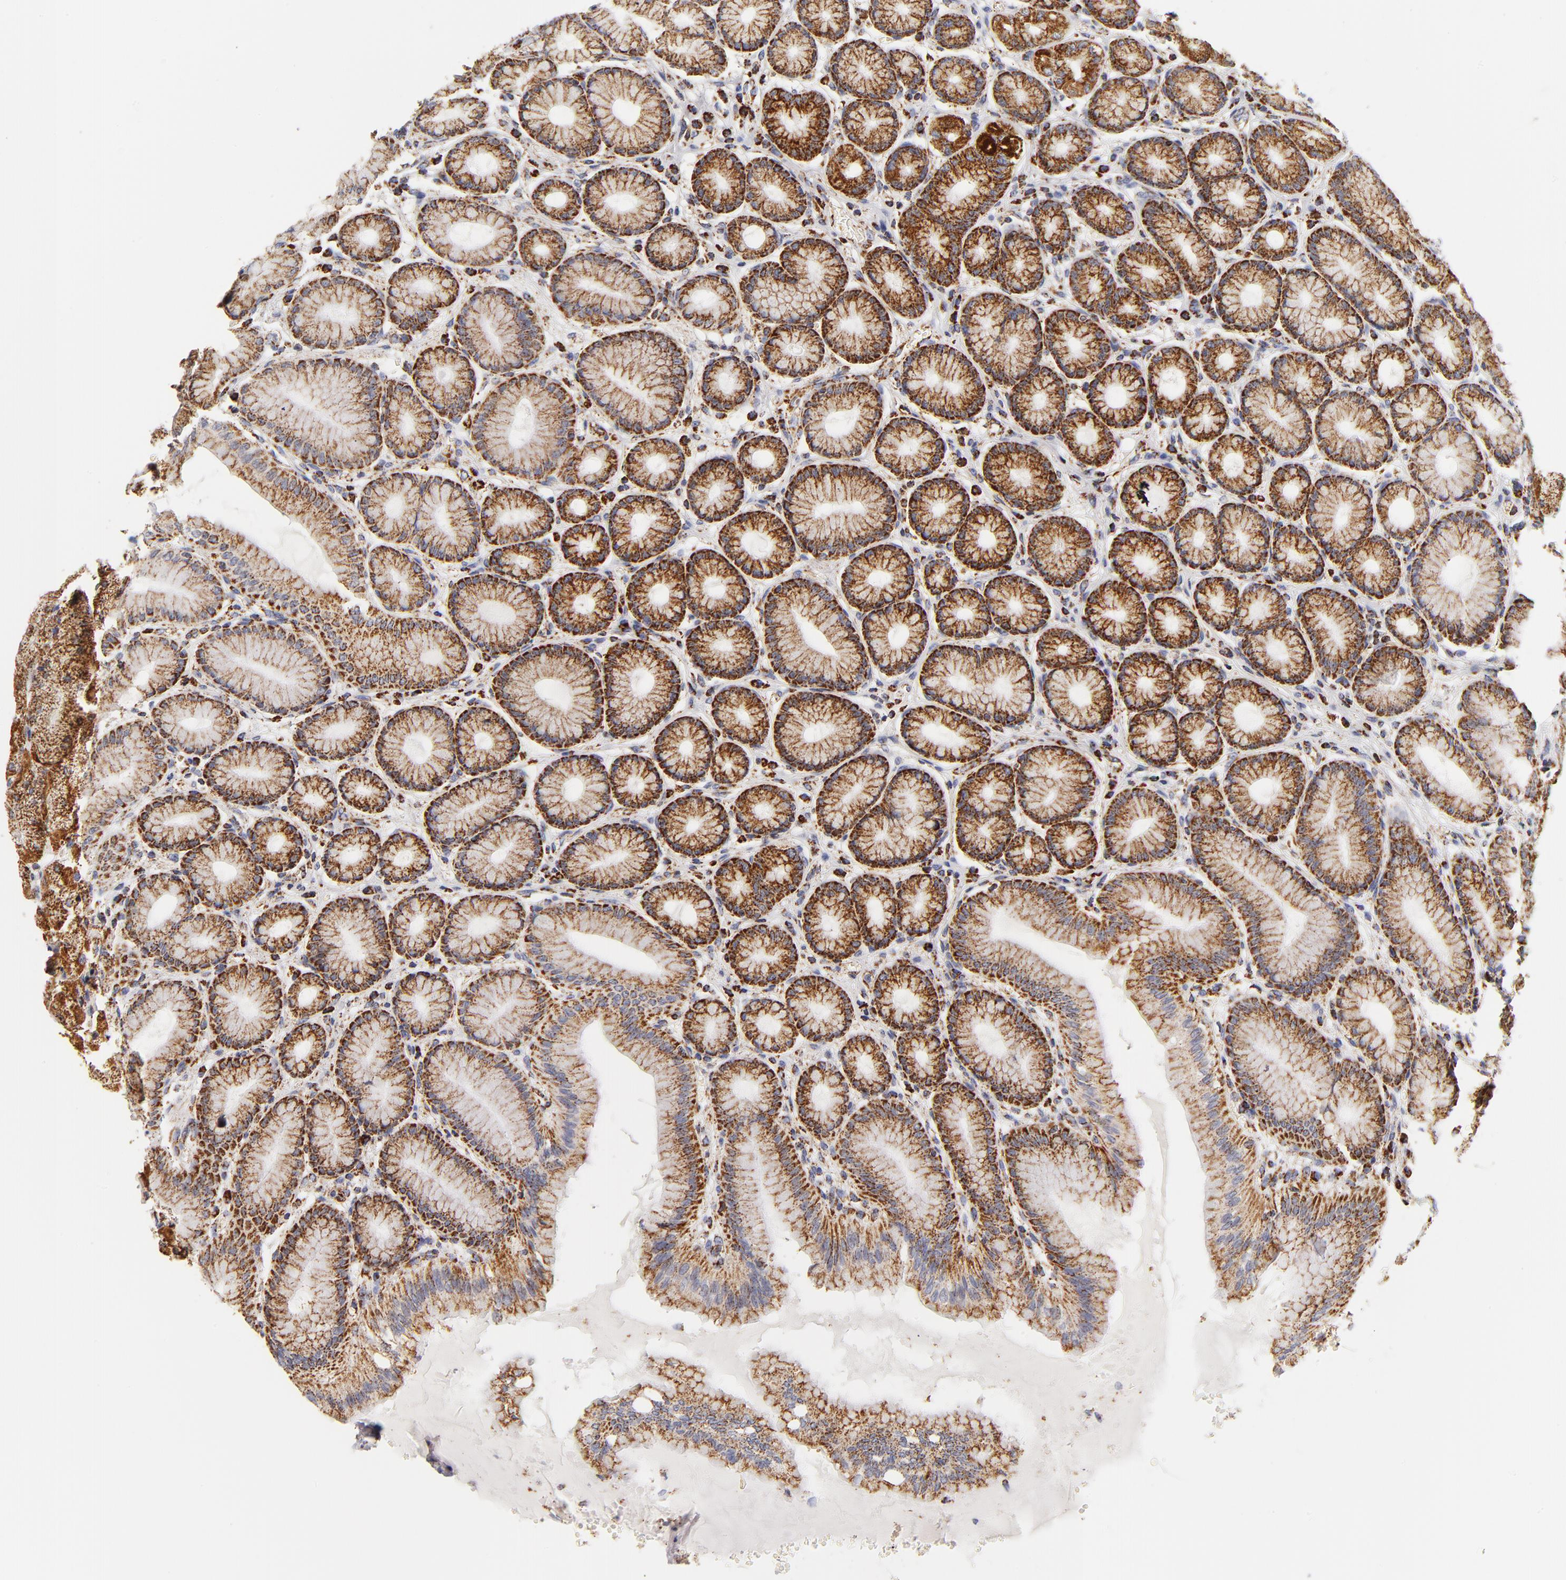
{"staining": {"intensity": "strong", "quantity": ">75%", "location": "cytoplasmic/membranous"}, "tissue": "stomach", "cell_type": "Glandular cells", "image_type": "normal", "snomed": [{"axis": "morphology", "description": "Normal tissue, NOS"}, {"axis": "topography", "description": "Stomach"}, {"axis": "topography", "description": "Stomach, lower"}], "caption": "Immunohistochemistry (IHC) micrograph of normal human stomach stained for a protein (brown), which exhibits high levels of strong cytoplasmic/membranous positivity in about >75% of glandular cells.", "gene": "ECHS1", "patient": {"sex": "male", "age": 76}}